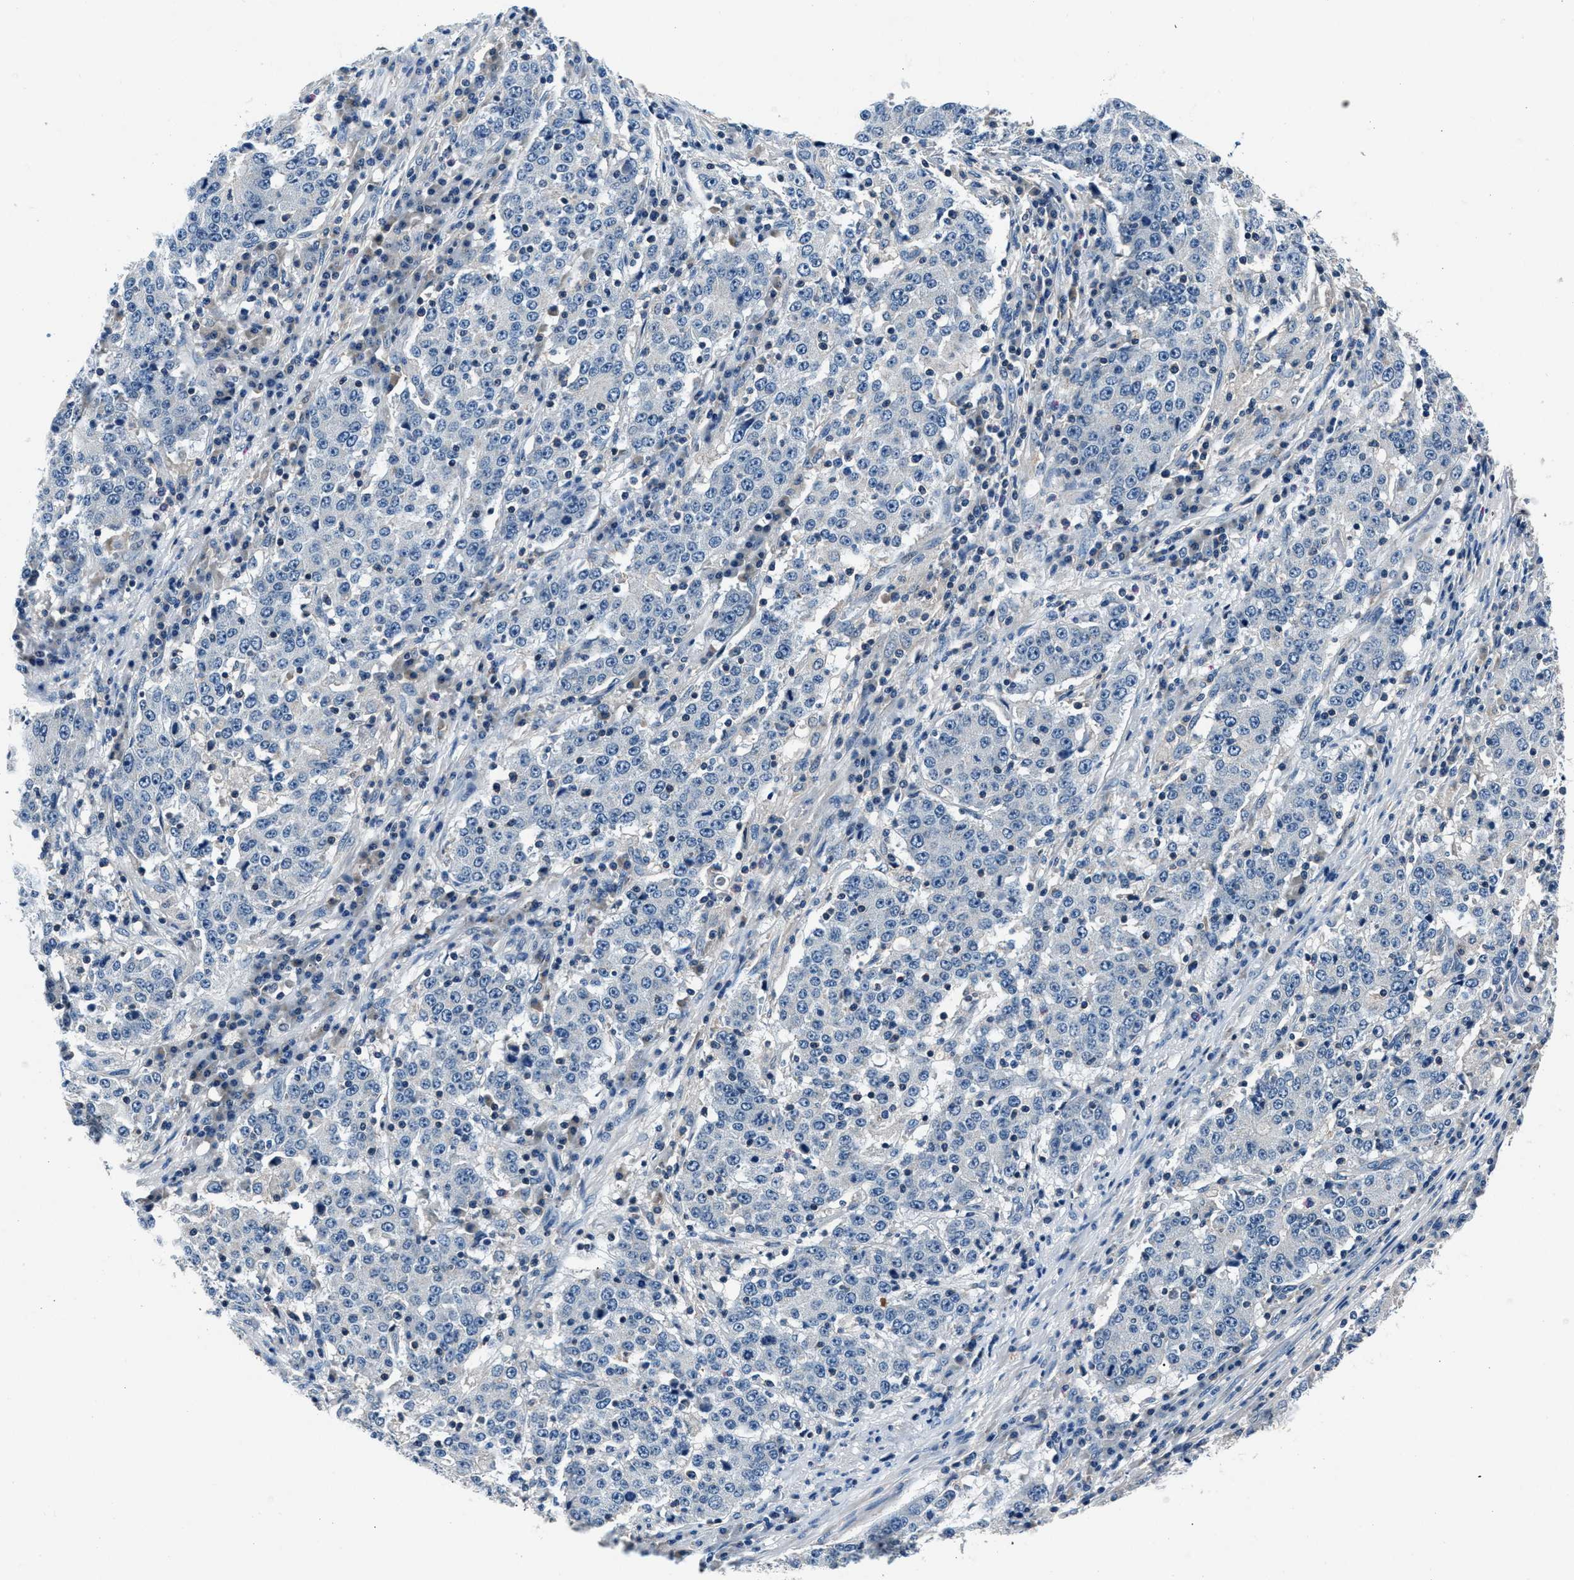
{"staining": {"intensity": "negative", "quantity": "none", "location": "none"}, "tissue": "stomach cancer", "cell_type": "Tumor cells", "image_type": "cancer", "snomed": [{"axis": "morphology", "description": "Adenocarcinoma, NOS"}, {"axis": "topography", "description": "Stomach"}], "caption": "Immunohistochemical staining of human stomach cancer shows no significant positivity in tumor cells. (DAB (3,3'-diaminobenzidine) IHC visualized using brightfield microscopy, high magnification).", "gene": "DENND6B", "patient": {"sex": "male", "age": 59}}